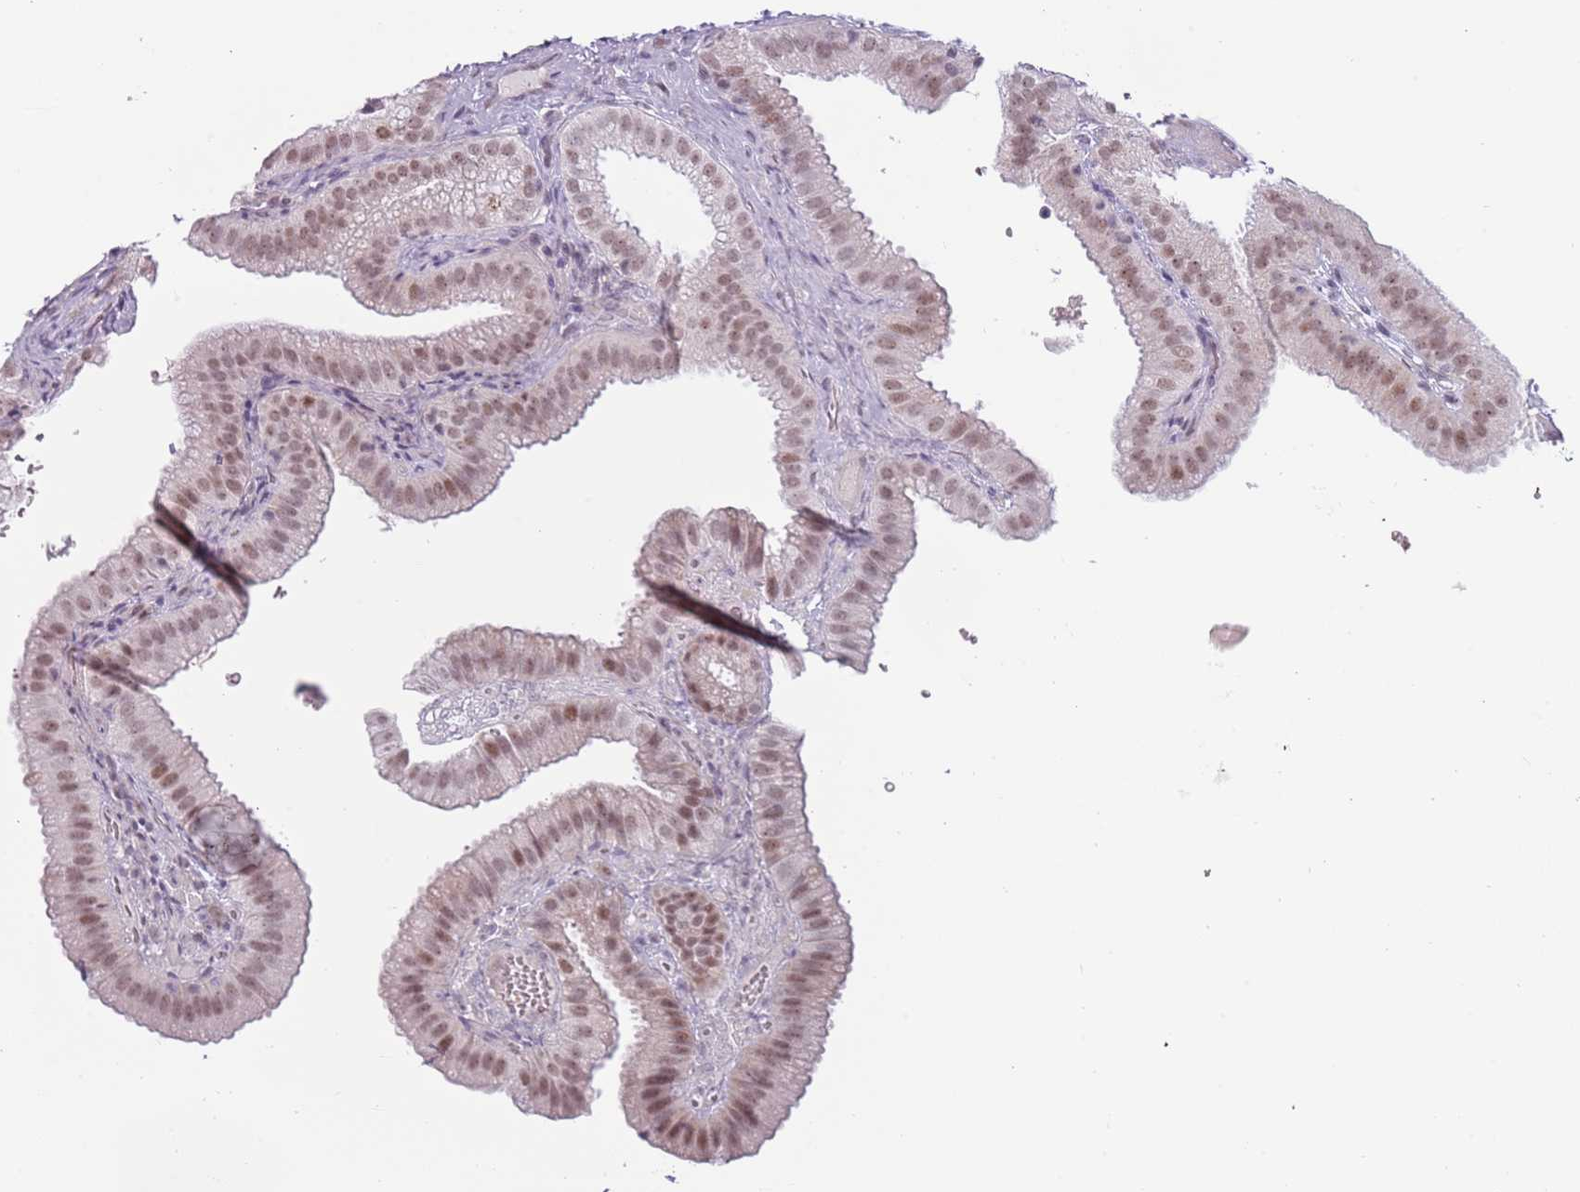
{"staining": {"intensity": "moderate", "quantity": ">75%", "location": "nuclear"}, "tissue": "gallbladder", "cell_type": "Glandular cells", "image_type": "normal", "snomed": [{"axis": "morphology", "description": "Normal tissue, NOS"}, {"axis": "topography", "description": "Gallbladder"}], "caption": "Moderate nuclear protein expression is present in approximately >75% of glandular cells in gallbladder. The protein of interest is stained brown, and the nuclei are stained in blue (DAB IHC with brightfield microscopy, high magnification).", "gene": "REXO4", "patient": {"sex": "female", "age": 61}}